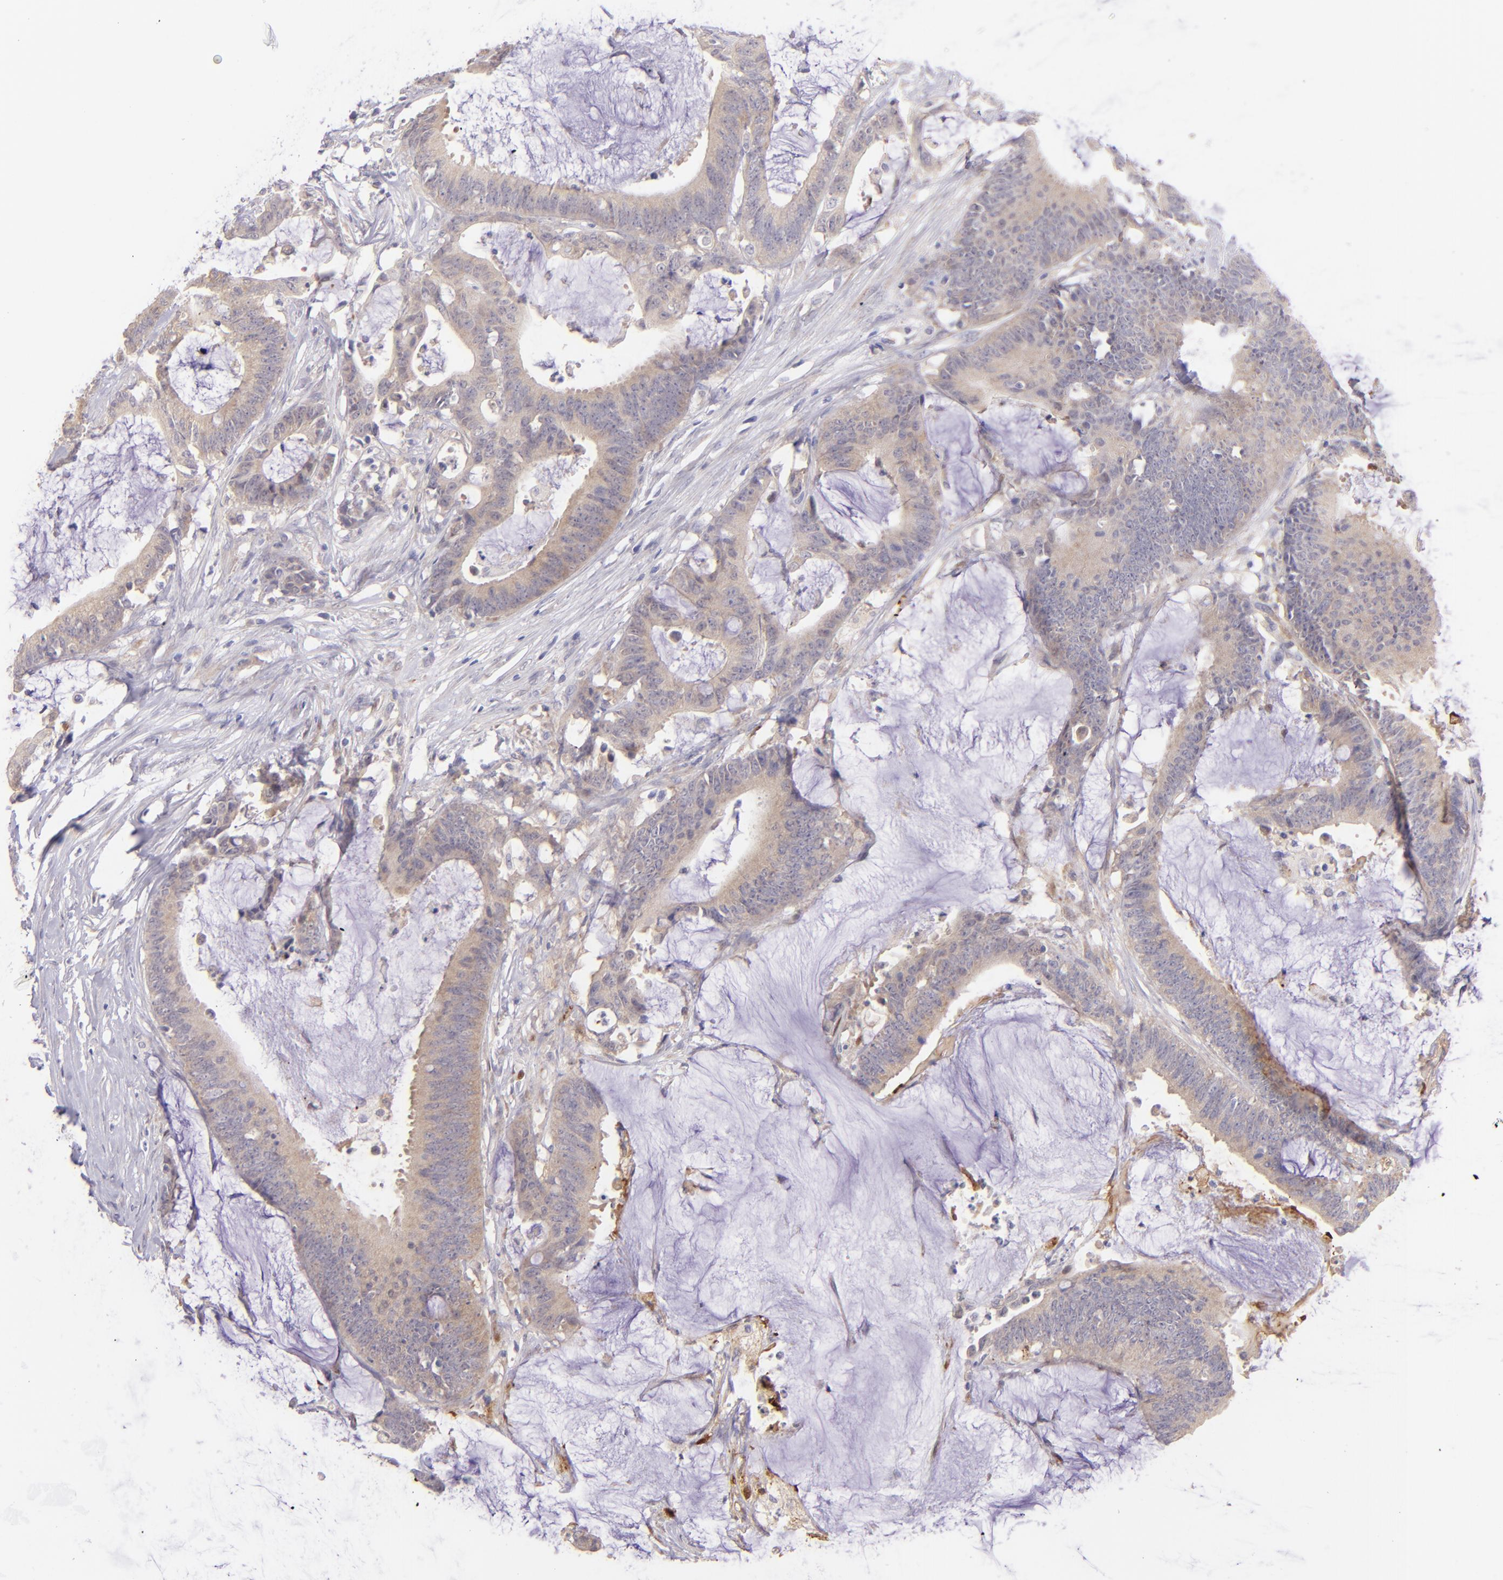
{"staining": {"intensity": "weak", "quantity": ">75%", "location": "cytoplasmic/membranous"}, "tissue": "colorectal cancer", "cell_type": "Tumor cells", "image_type": "cancer", "snomed": [{"axis": "morphology", "description": "Adenocarcinoma, NOS"}, {"axis": "topography", "description": "Rectum"}], "caption": "Weak cytoplasmic/membranous staining is present in approximately >75% of tumor cells in adenocarcinoma (colorectal).", "gene": "SH2D4A", "patient": {"sex": "female", "age": 66}}